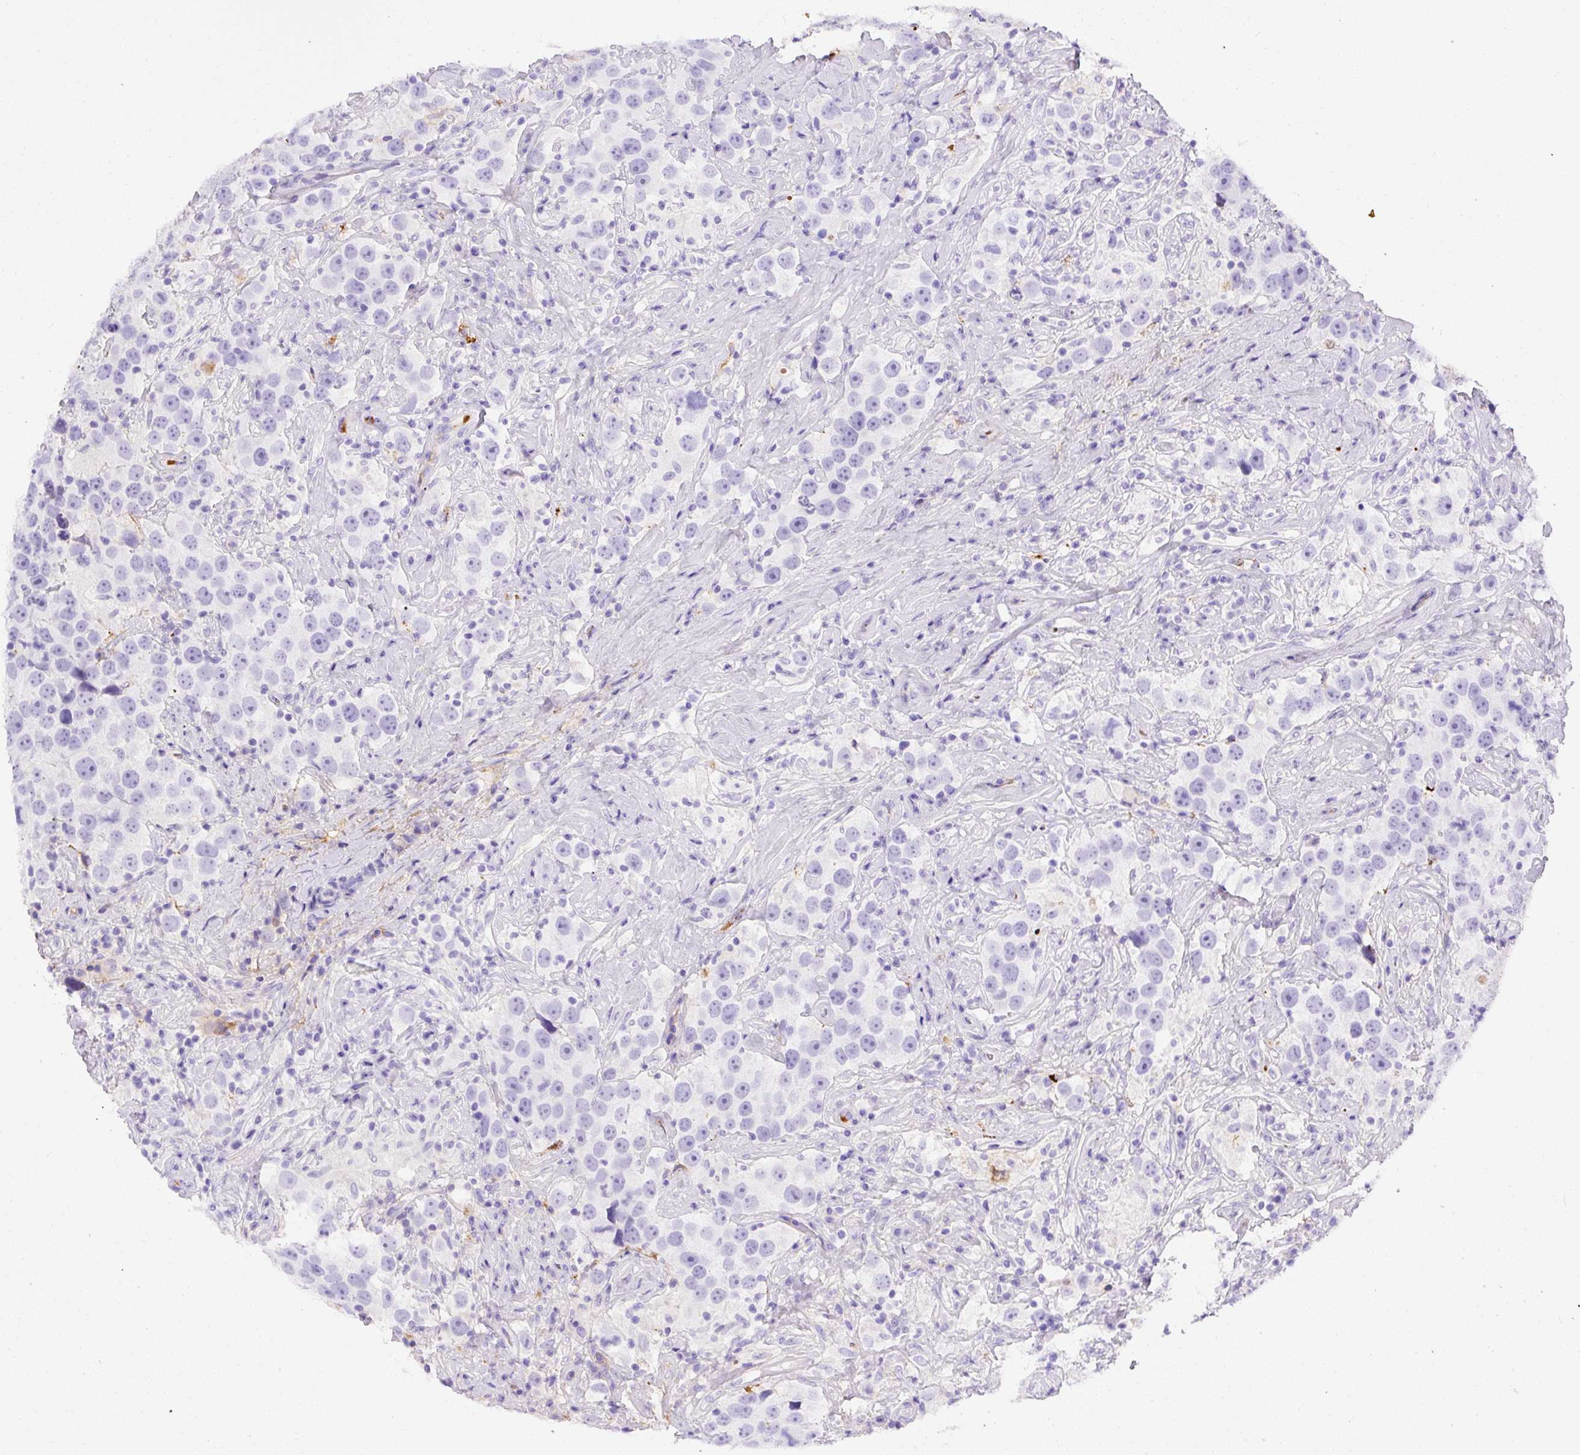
{"staining": {"intensity": "negative", "quantity": "none", "location": "none"}, "tissue": "testis cancer", "cell_type": "Tumor cells", "image_type": "cancer", "snomed": [{"axis": "morphology", "description": "Seminoma, NOS"}, {"axis": "topography", "description": "Testis"}], "caption": "High magnification brightfield microscopy of testis seminoma stained with DAB (3,3'-diaminobenzidine) (brown) and counterstained with hematoxylin (blue): tumor cells show no significant expression.", "gene": "APCS", "patient": {"sex": "male", "age": 49}}